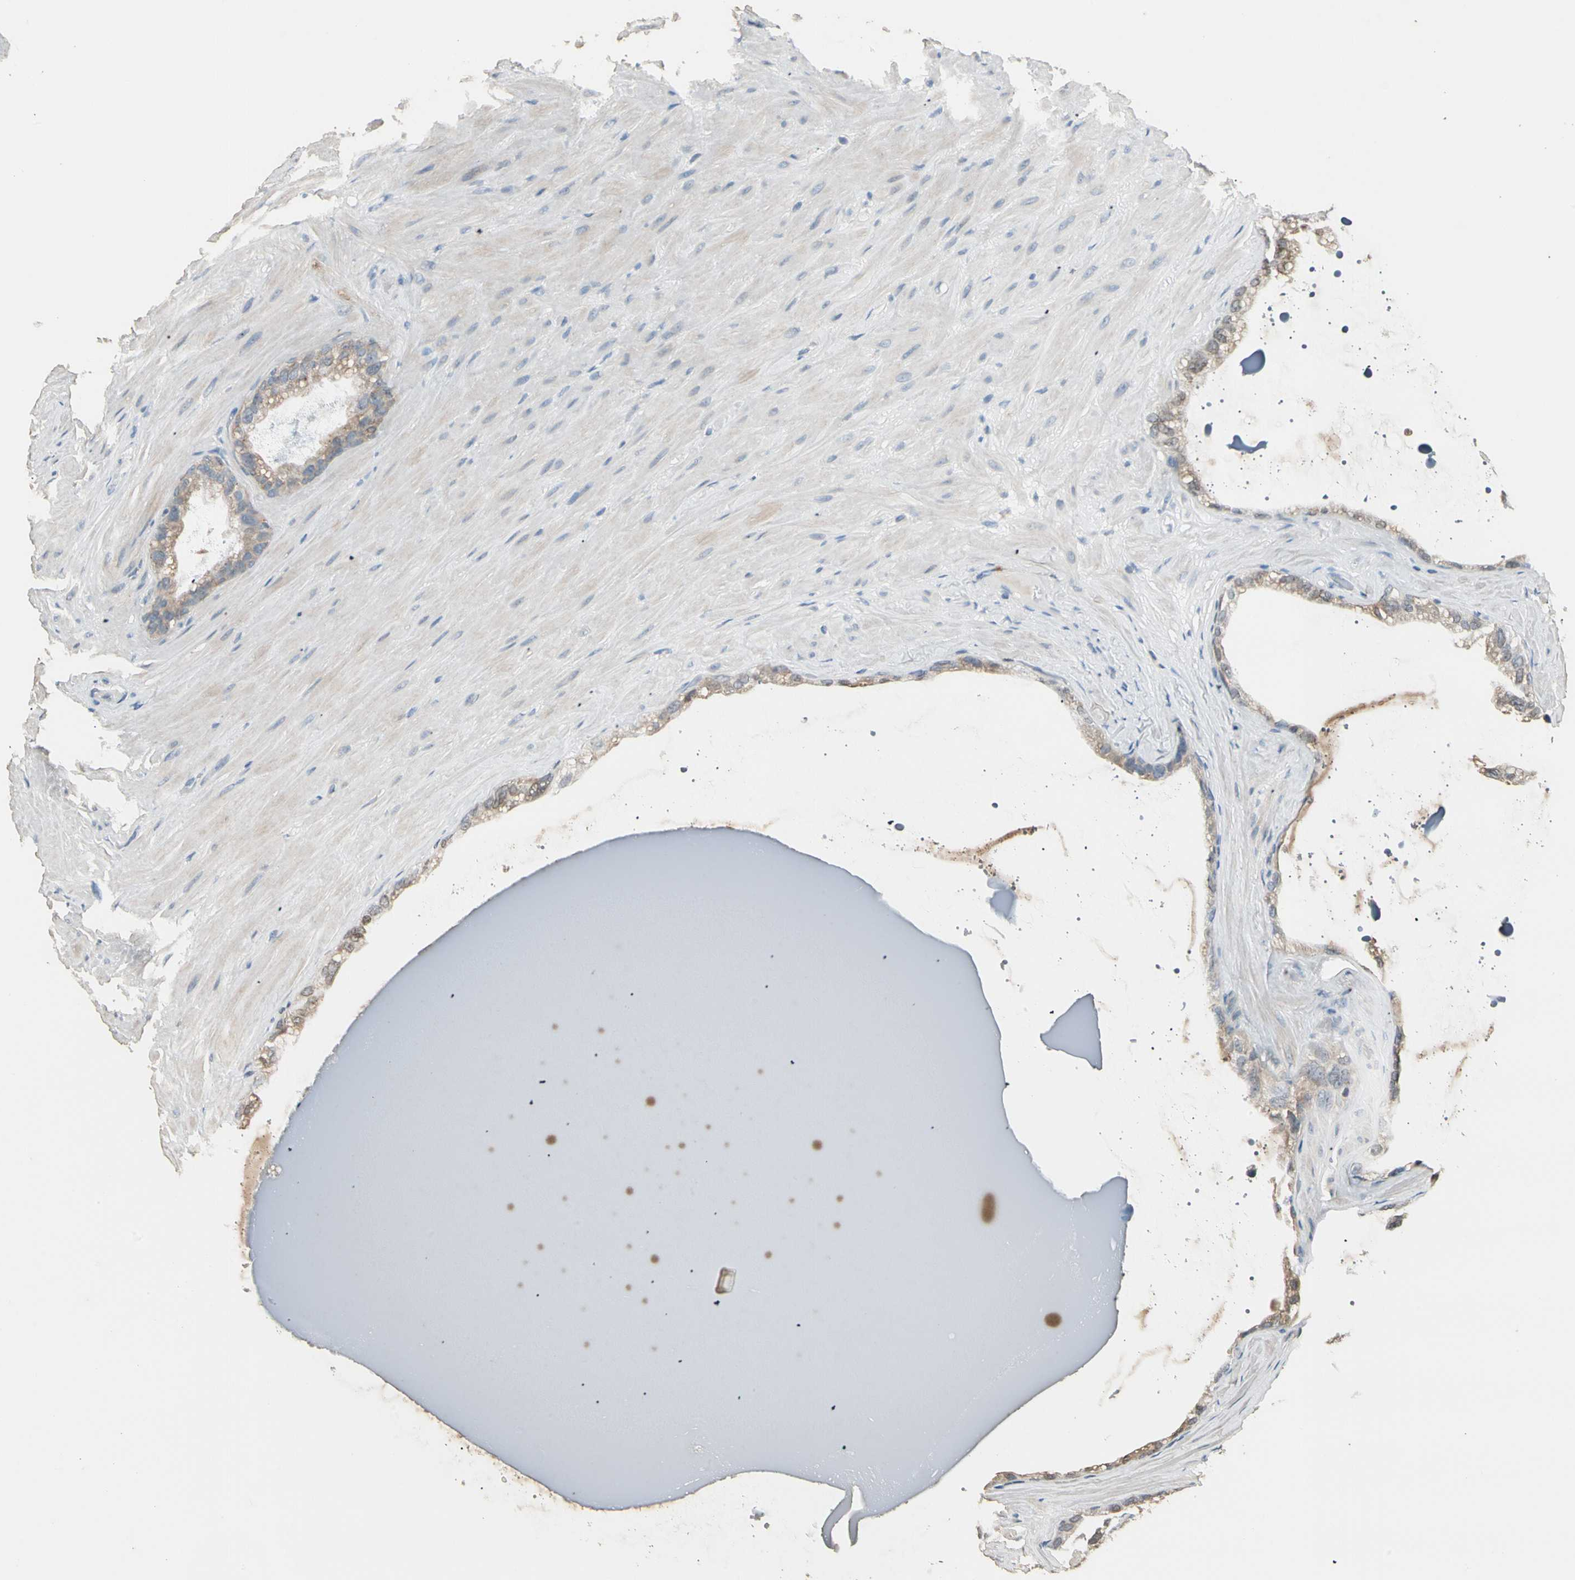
{"staining": {"intensity": "moderate", "quantity": ">75%", "location": "cytoplasmic/membranous"}, "tissue": "seminal vesicle", "cell_type": "Glandular cells", "image_type": "normal", "snomed": [{"axis": "morphology", "description": "Normal tissue, NOS"}, {"axis": "topography", "description": "Seminal veicle"}], "caption": "Immunohistochemical staining of benign human seminal vesicle shows moderate cytoplasmic/membranous protein staining in about >75% of glandular cells. Immunohistochemistry (ihc) stains the protein in brown and the nuclei are stained blue.", "gene": "MAP3K7", "patient": {"sex": "male", "age": 63}}